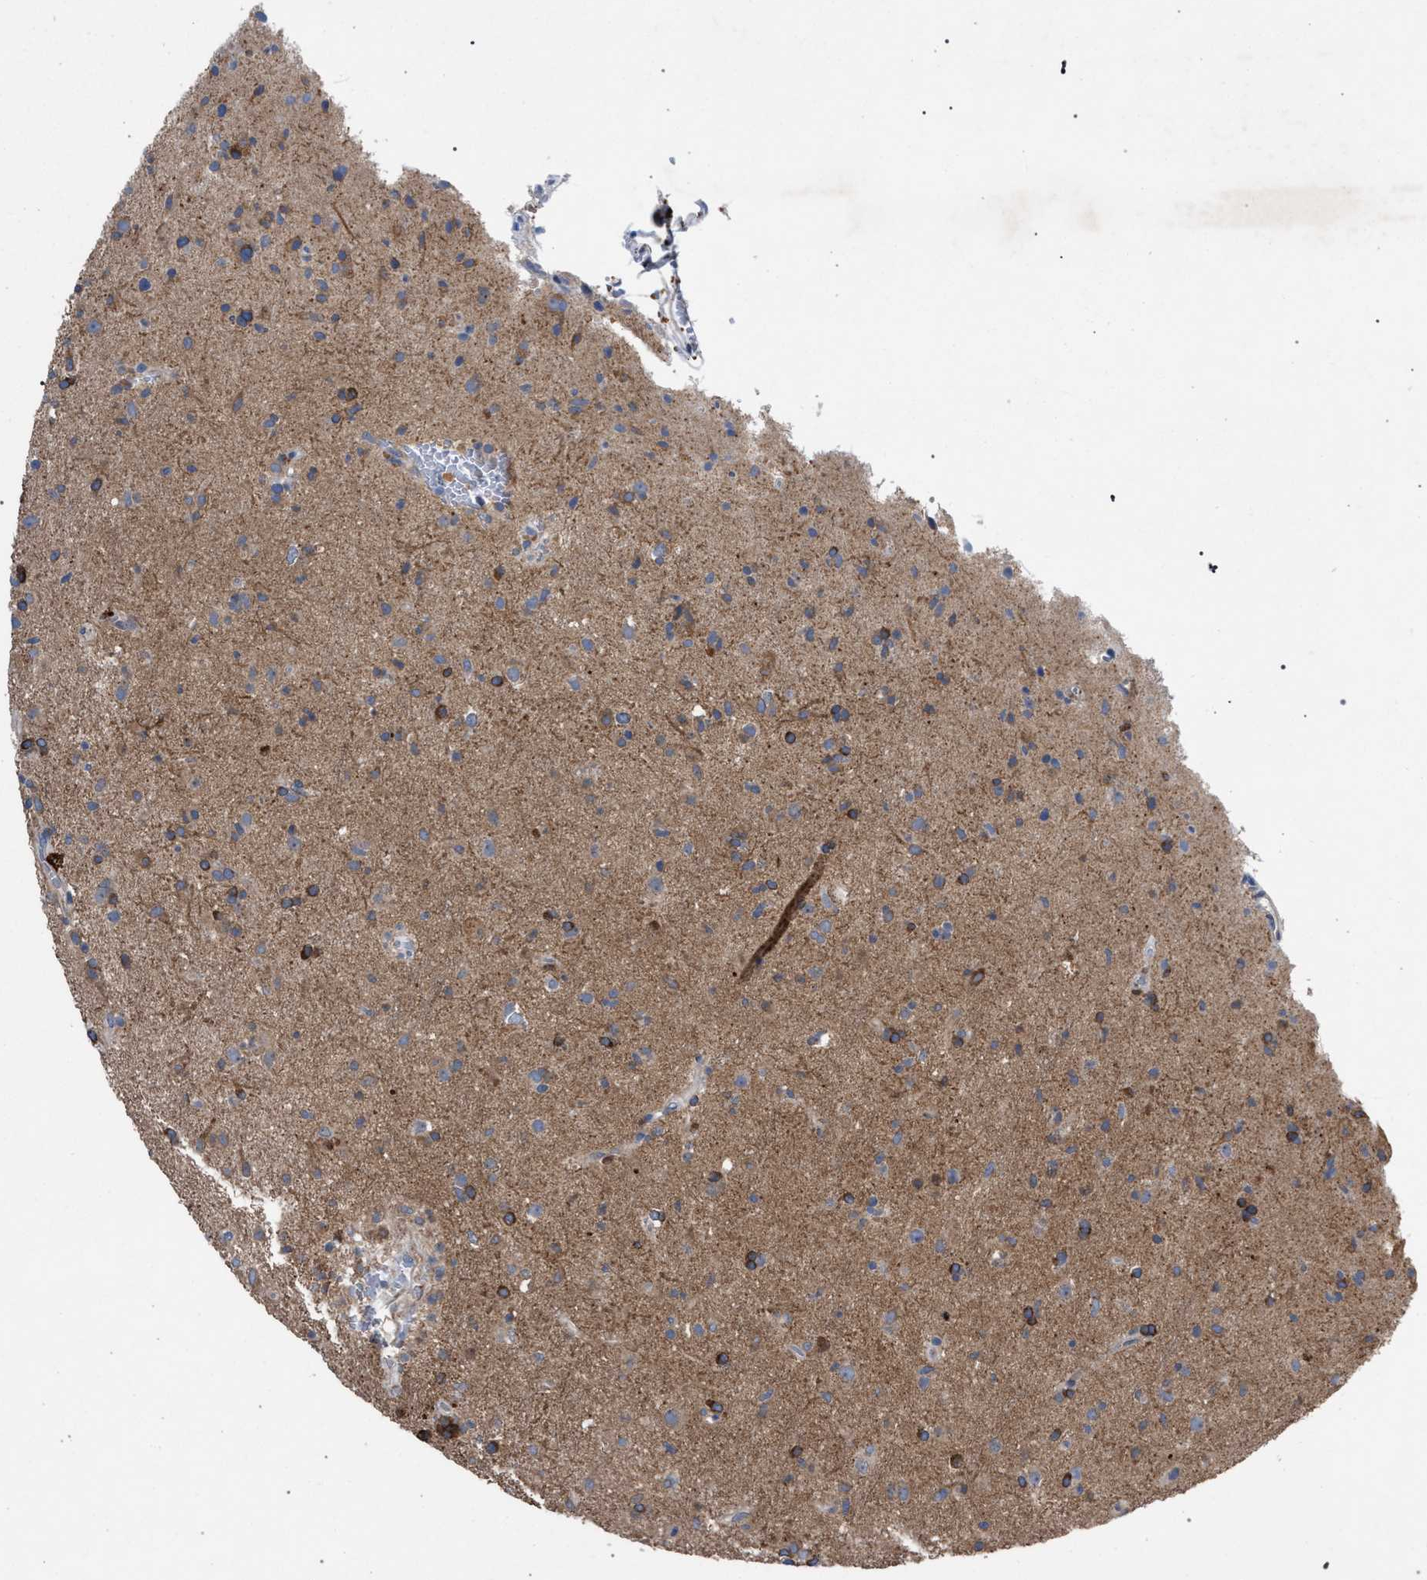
{"staining": {"intensity": "strong", "quantity": "25%-75%", "location": "cytoplasmic/membranous"}, "tissue": "glioma", "cell_type": "Tumor cells", "image_type": "cancer", "snomed": [{"axis": "morphology", "description": "Glioma, malignant, Low grade"}, {"axis": "topography", "description": "Brain"}], "caption": "Malignant glioma (low-grade) stained with IHC reveals strong cytoplasmic/membranous positivity in about 25%-75% of tumor cells. (brown staining indicates protein expression, while blue staining denotes nuclei).", "gene": "CDR2L", "patient": {"sex": "male", "age": 65}}